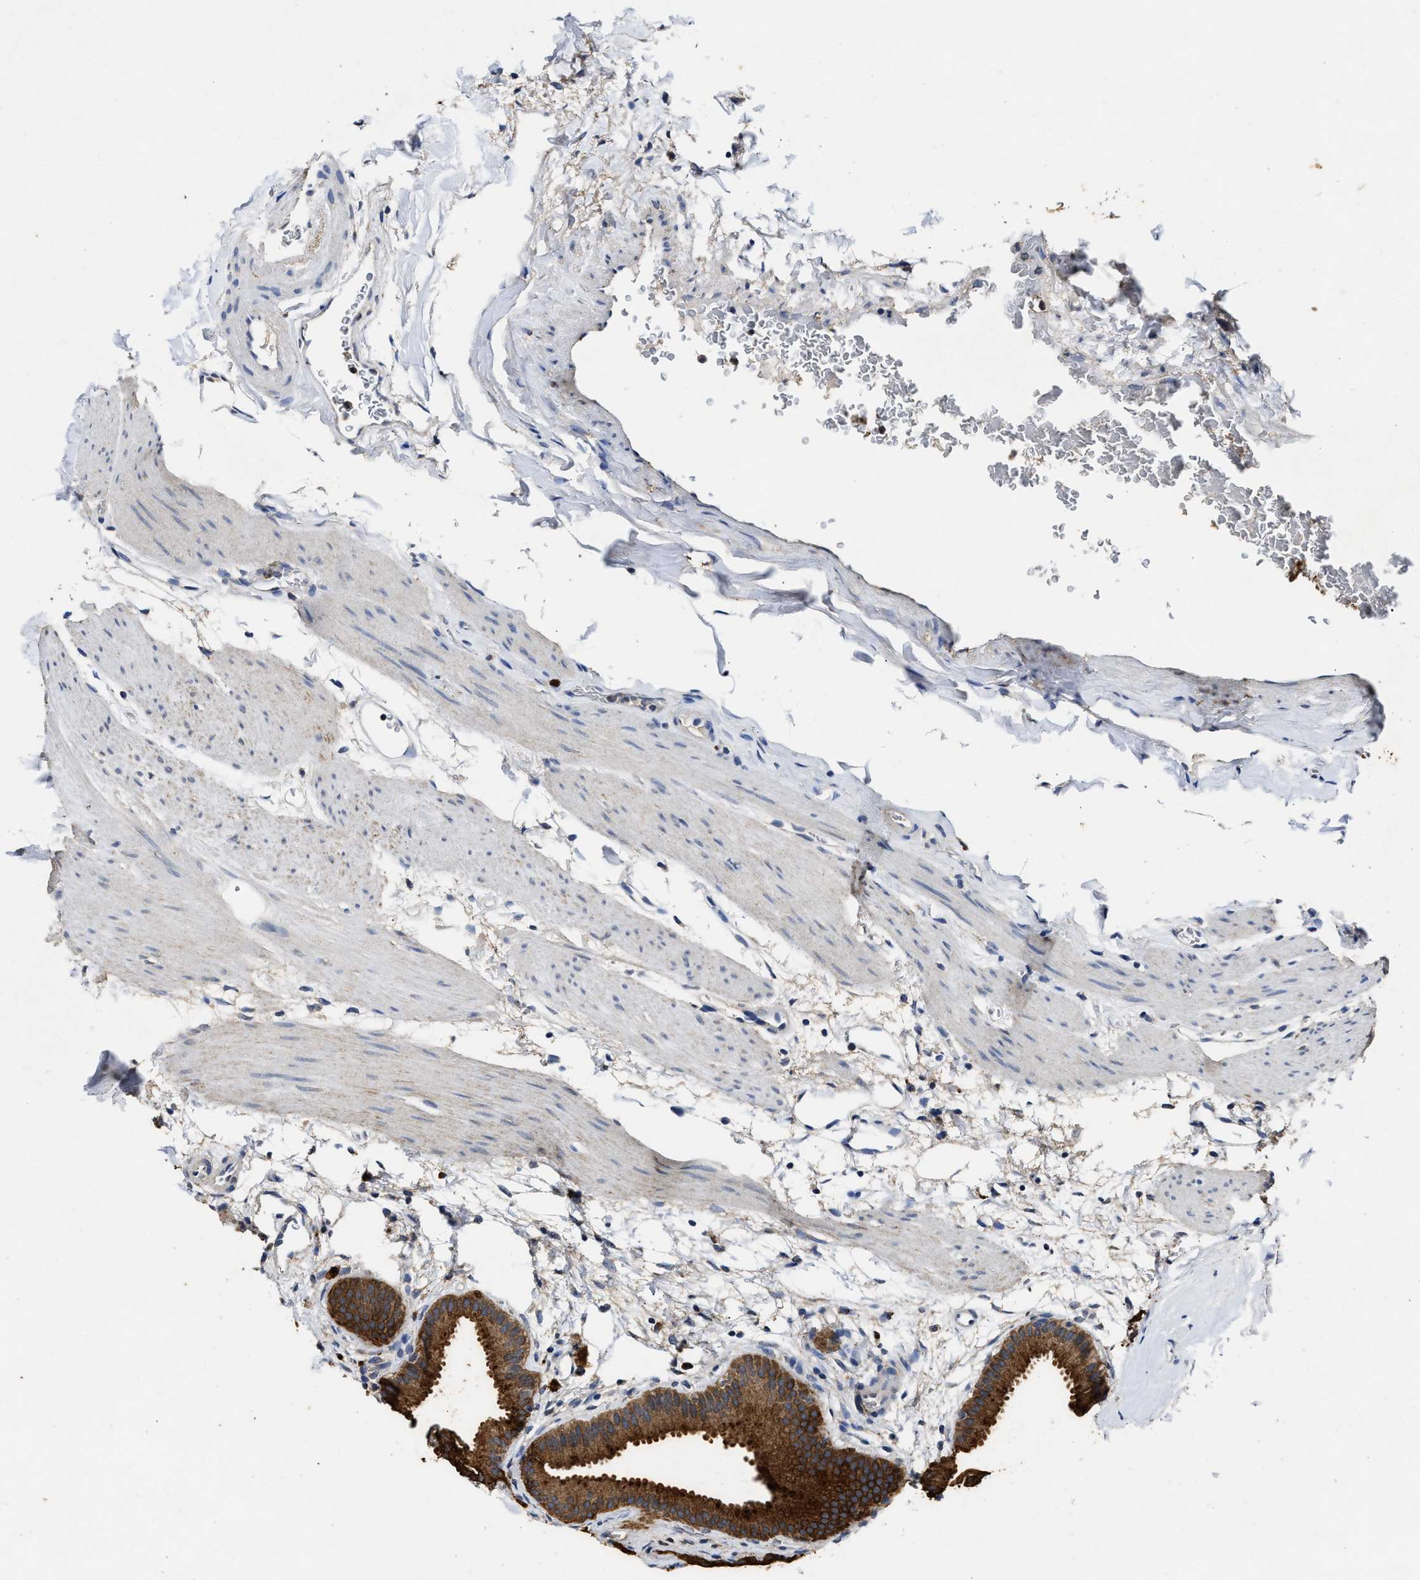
{"staining": {"intensity": "strong", "quantity": ">75%", "location": "cytoplasmic/membranous"}, "tissue": "gallbladder", "cell_type": "Glandular cells", "image_type": "normal", "snomed": [{"axis": "morphology", "description": "Normal tissue, NOS"}, {"axis": "topography", "description": "Gallbladder"}], "caption": "Protein staining of benign gallbladder displays strong cytoplasmic/membranous positivity in about >75% of glandular cells. (brown staining indicates protein expression, while blue staining denotes nuclei).", "gene": "CTNNA1", "patient": {"sex": "female", "age": 64}}